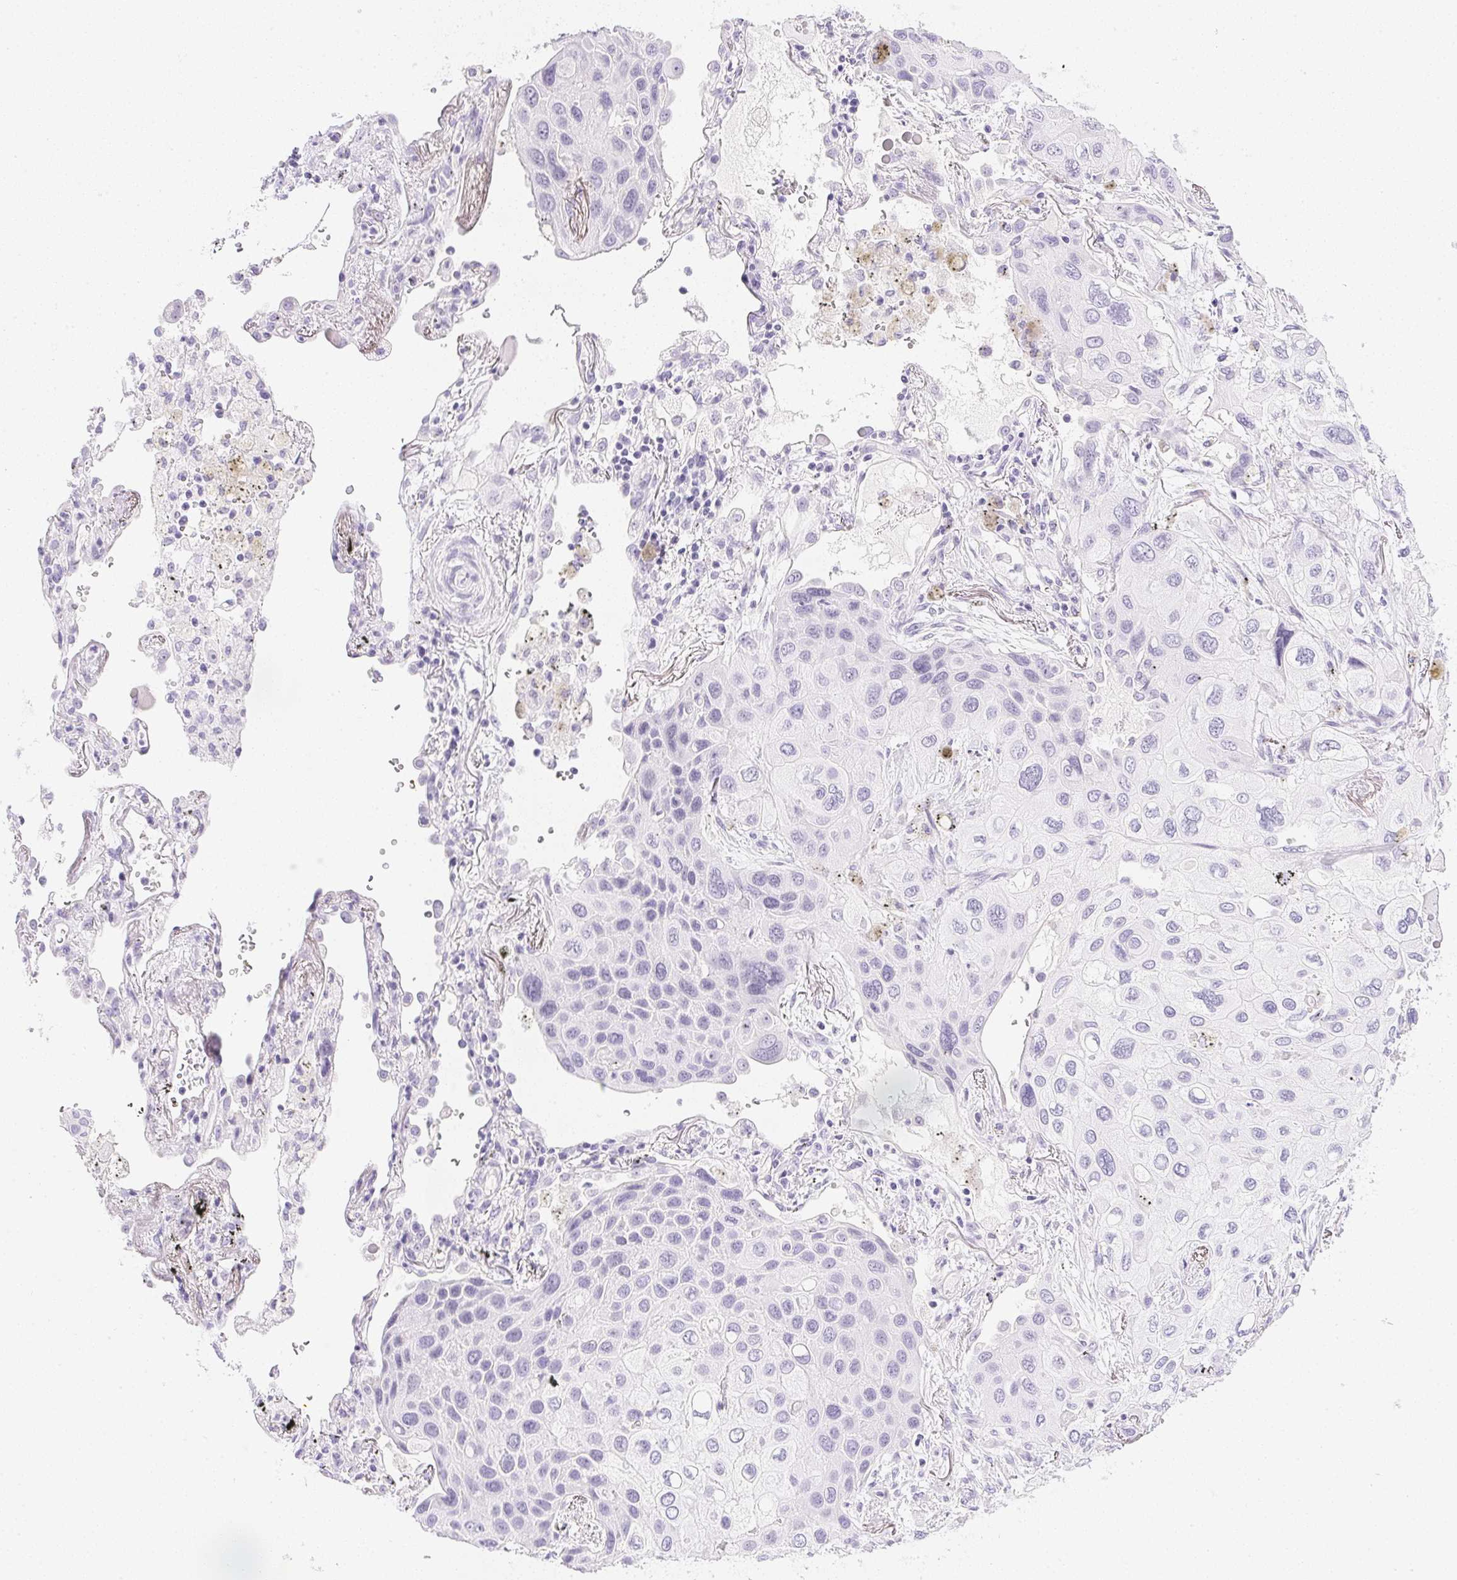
{"staining": {"intensity": "negative", "quantity": "none", "location": "none"}, "tissue": "lung cancer", "cell_type": "Tumor cells", "image_type": "cancer", "snomed": [{"axis": "morphology", "description": "Squamous cell carcinoma, NOS"}, {"axis": "morphology", "description": "Squamous cell carcinoma, metastatic, NOS"}, {"axis": "topography", "description": "Lung"}], "caption": "Squamous cell carcinoma (lung) was stained to show a protein in brown. There is no significant positivity in tumor cells. Brightfield microscopy of immunohistochemistry stained with DAB (brown) and hematoxylin (blue), captured at high magnification.", "gene": "CPB1", "patient": {"sex": "male", "age": 59}}